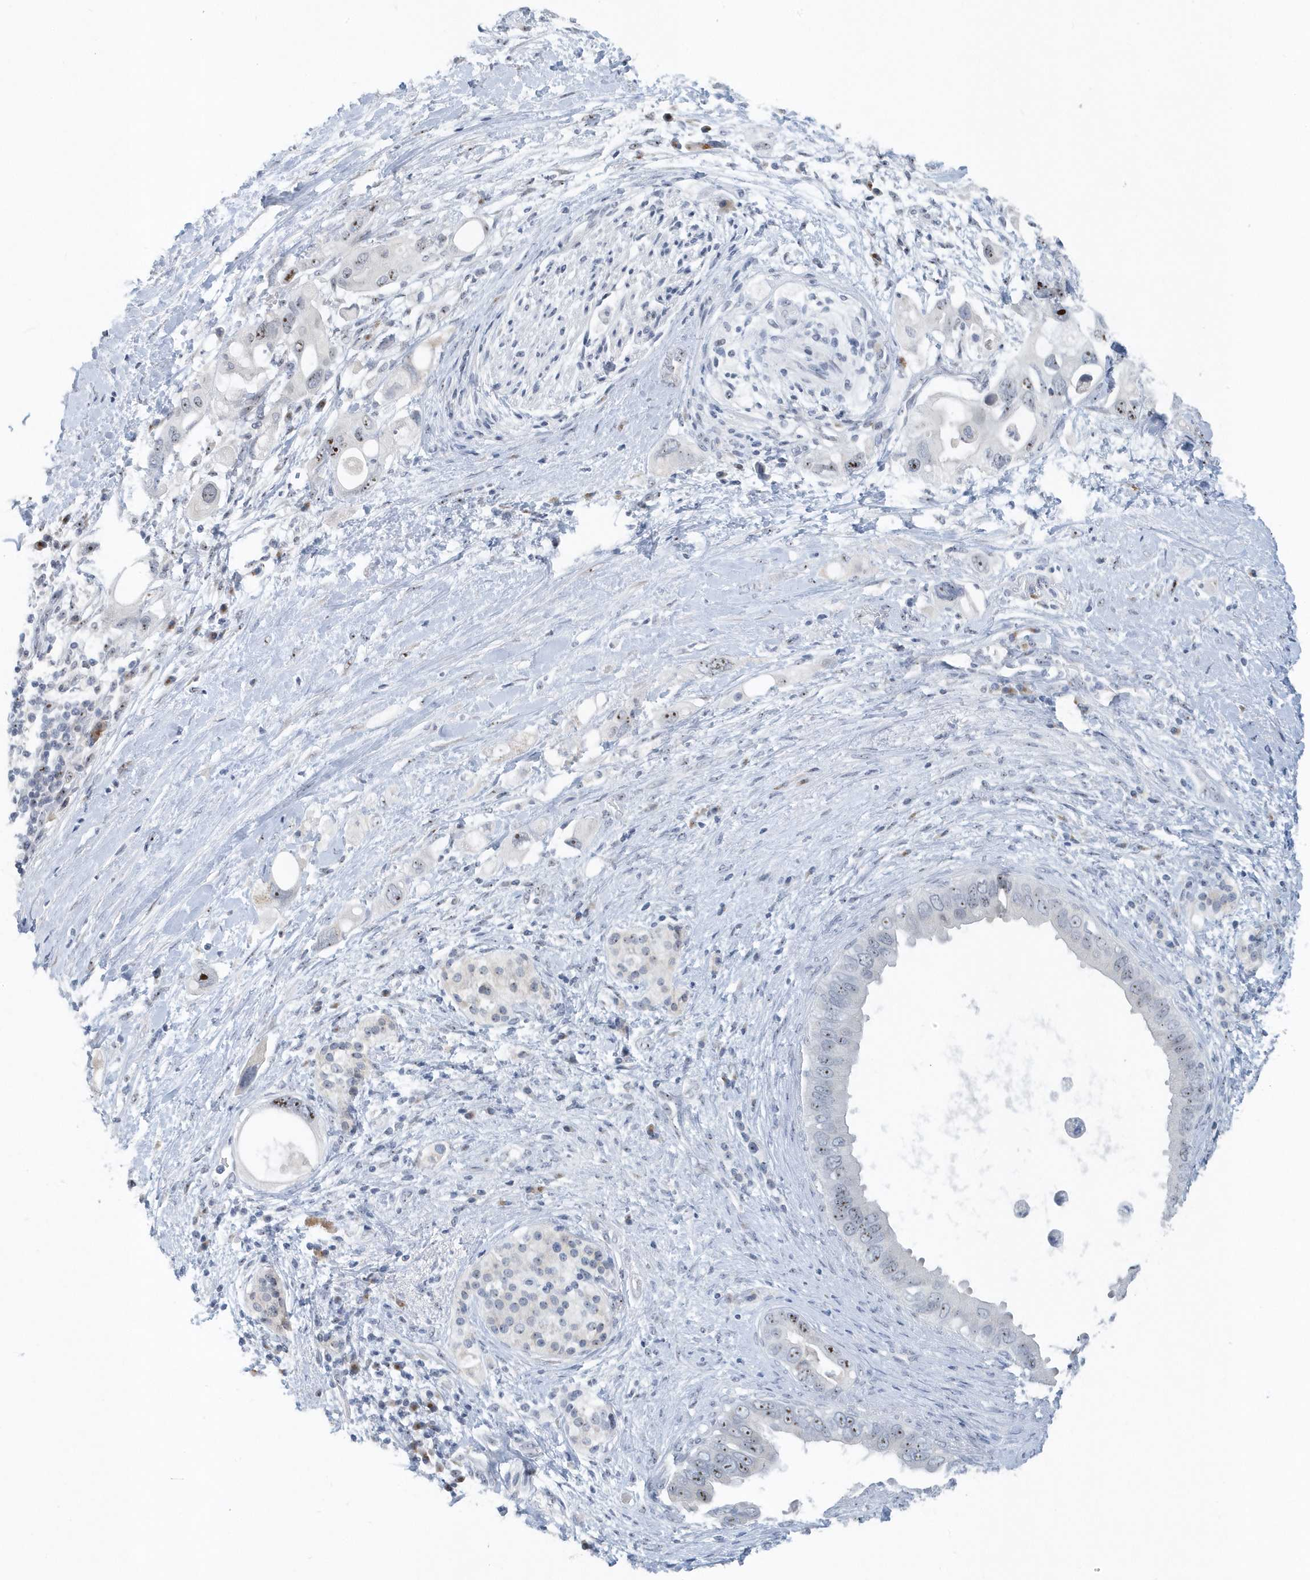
{"staining": {"intensity": "moderate", "quantity": "<25%", "location": "nuclear"}, "tissue": "pancreatic cancer", "cell_type": "Tumor cells", "image_type": "cancer", "snomed": [{"axis": "morphology", "description": "Adenocarcinoma, NOS"}, {"axis": "topography", "description": "Pancreas"}], "caption": "Immunohistochemistry staining of pancreatic adenocarcinoma, which shows low levels of moderate nuclear positivity in approximately <25% of tumor cells indicating moderate nuclear protein positivity. The staining was performed using DAB (brown) for protein detection and nuclei were counterstained in hematoxylin (blue).", "gene": "RPF2", "patient": {"sex": "female", "age": 56}}